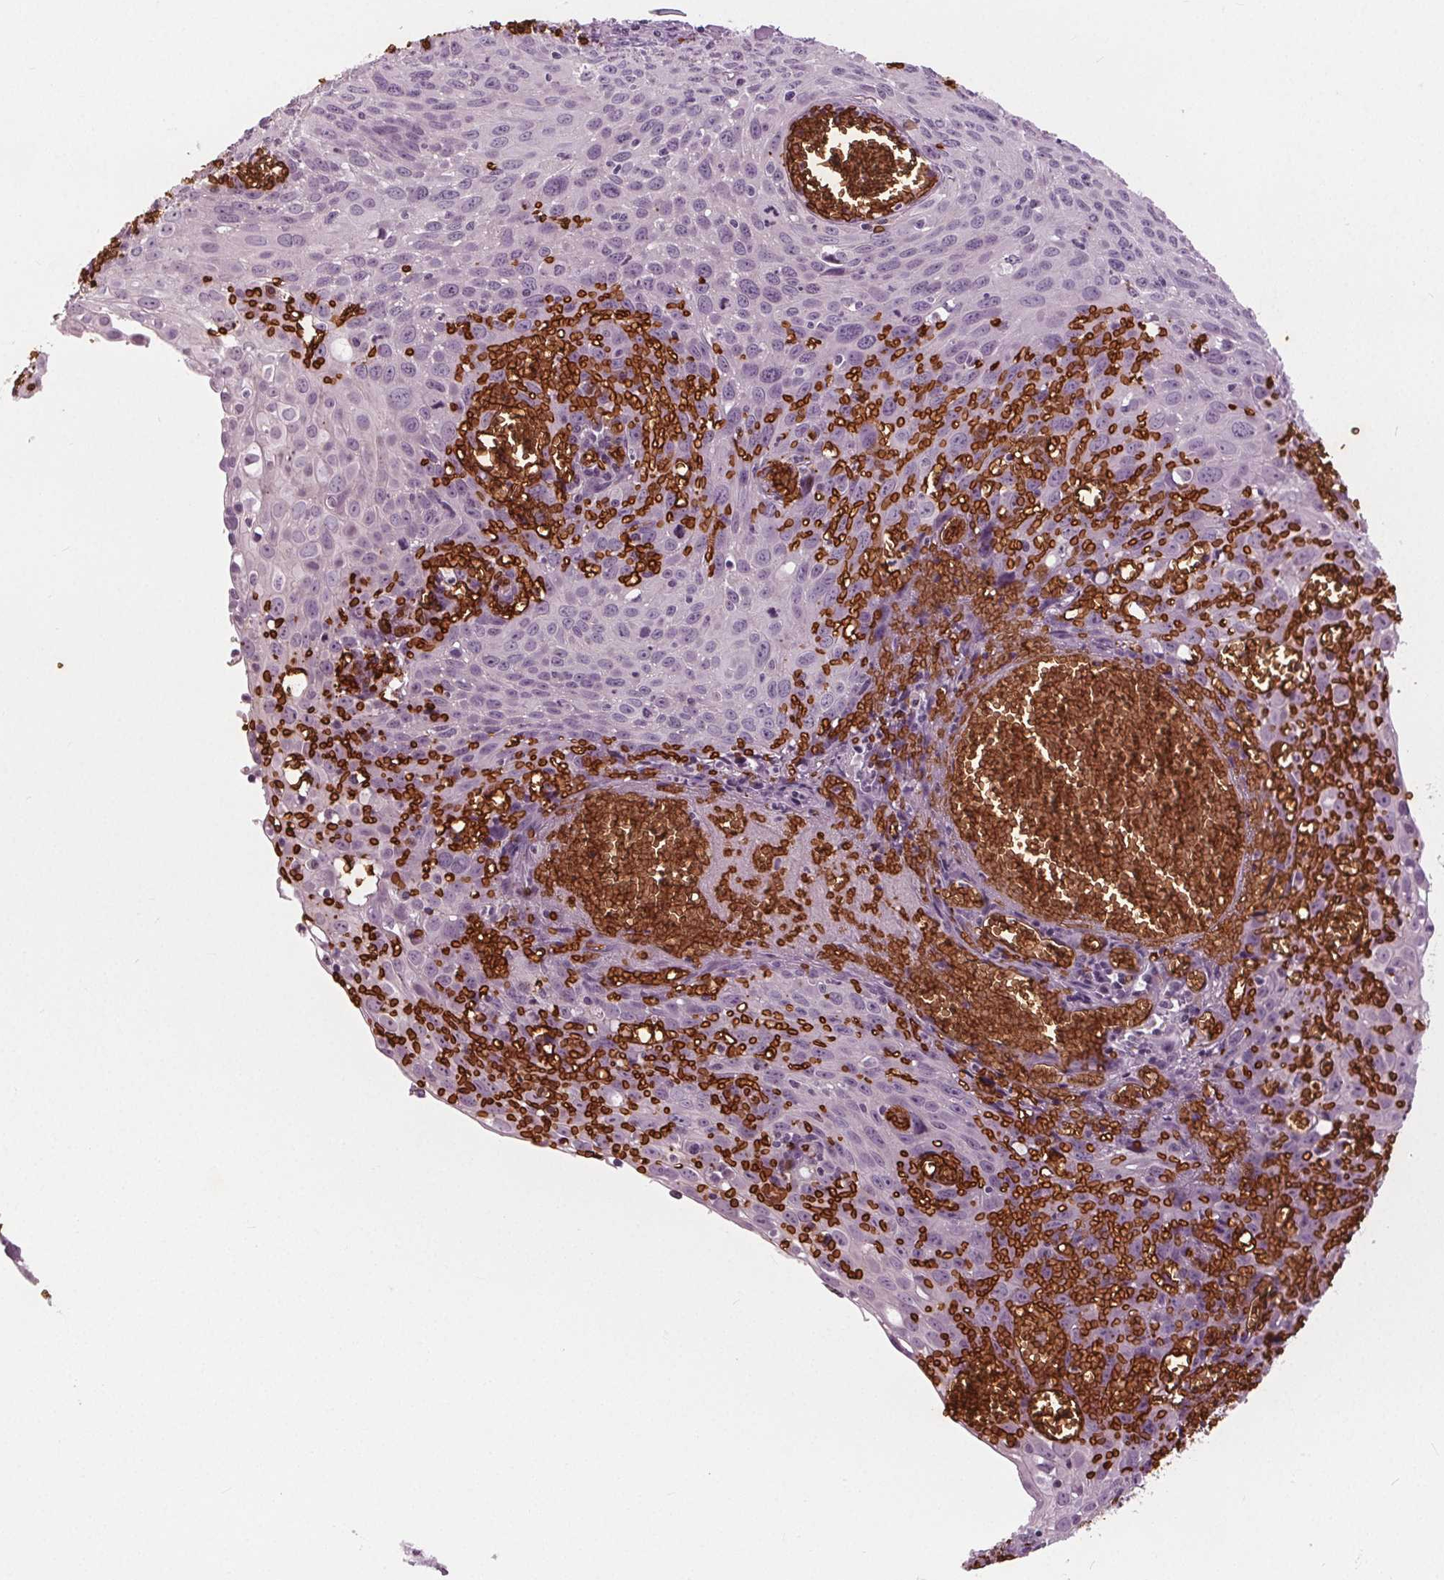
{"staining": {"intensity": "negative", "quantity": "none", "location": "none"}, "tissue": "cervical cancer", "cell_type": "Tumor cells", "image_type": "cancer", "snomed": [{"axis": "morphology", "description": "Squamous cell carcinoma, NOS"}, {"axis": "topography", "description": "Cervix"}], "caption": "Immunohistochemical staining of human squamous cell carcinoma (cervical) demonstrates no significant positivity in tumor cells.", "gene": "SLC4A1", "patient": {"sex": "female", "age": 38}}